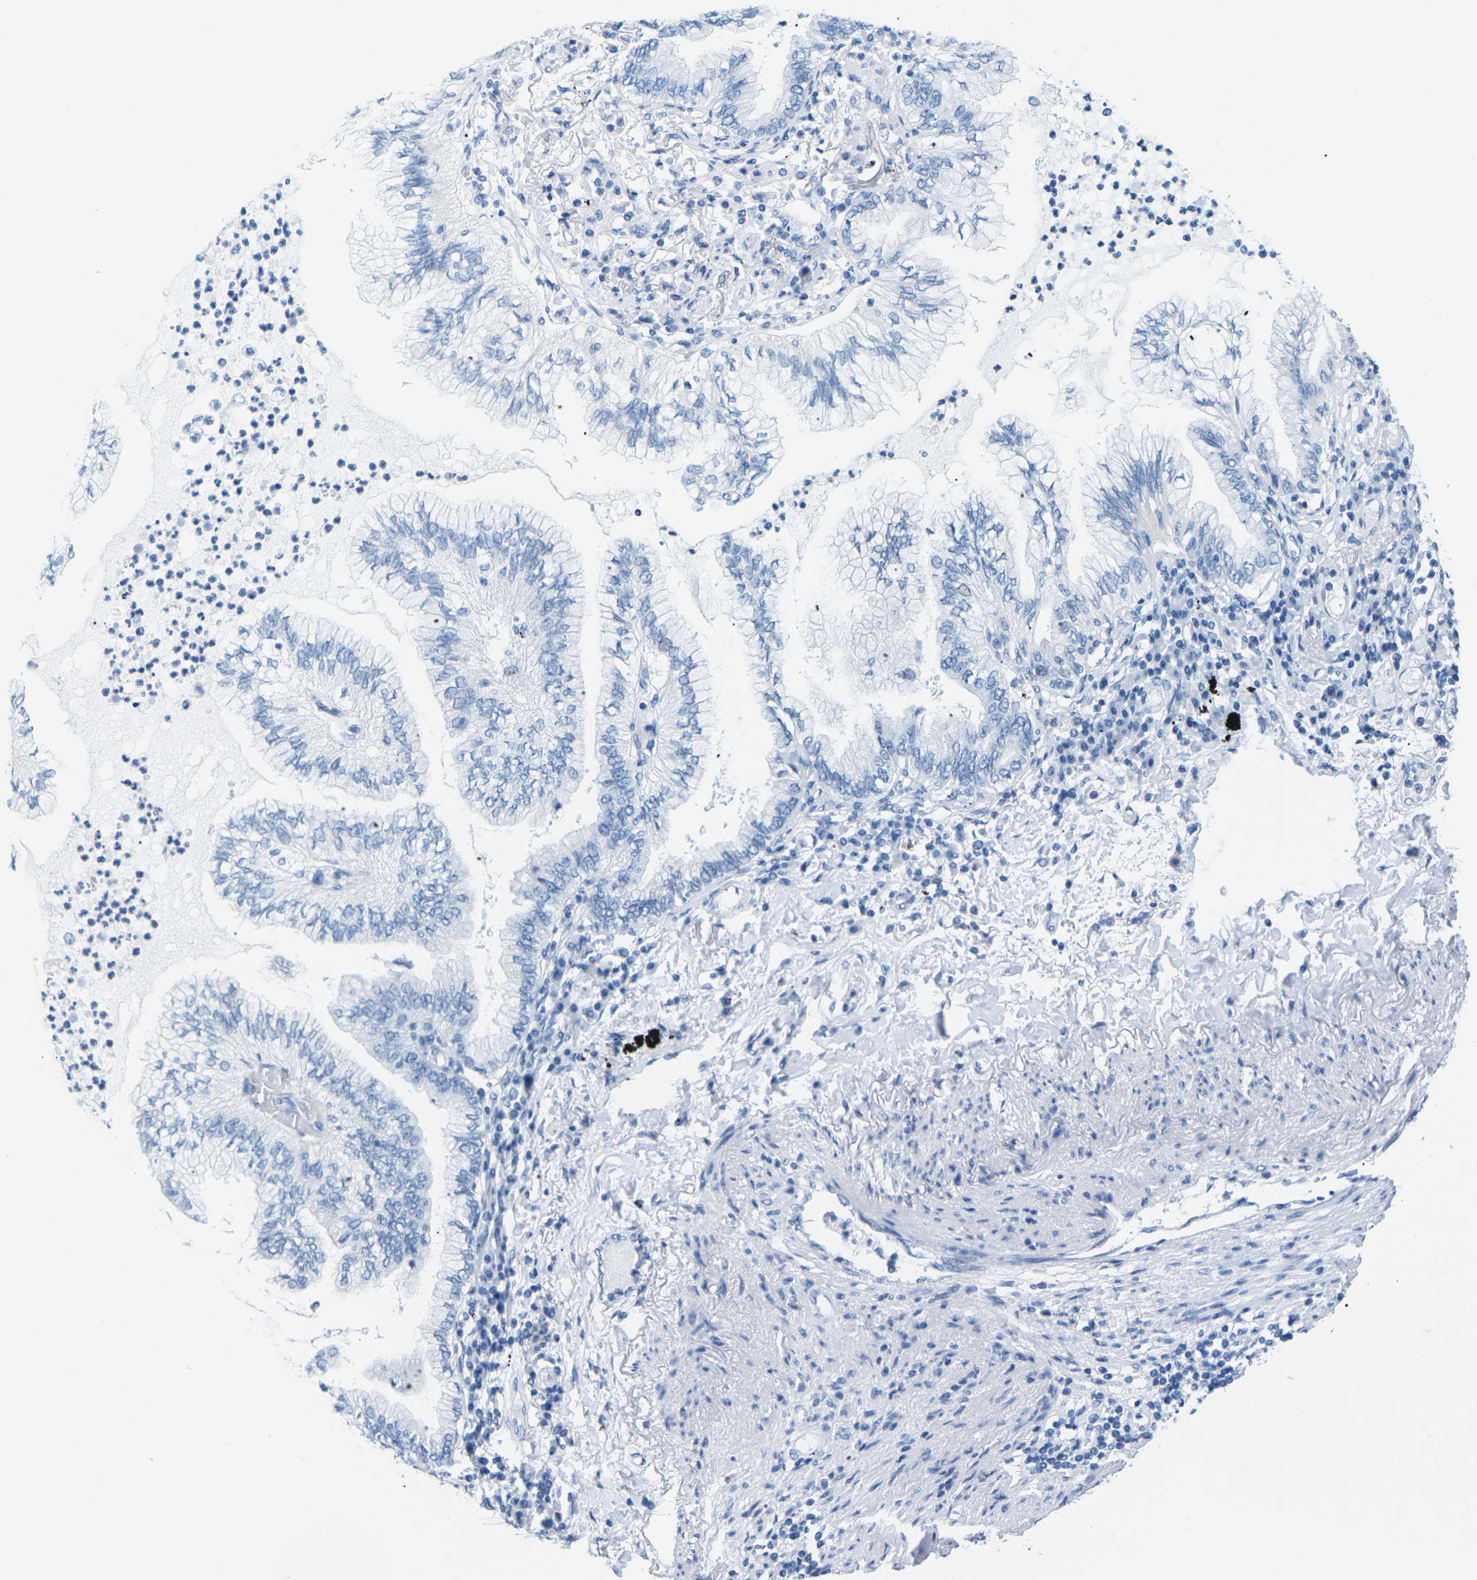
{"staining": {"intensity": "negative", "quantity": "none", "location": "none"}, "tissue": "lung cancer", "cell_type": "Tumor cells", "image_type": "cancer", "snomed": [{"axis": "morphology", "description": "Normal tissue, NOS"}, {"axis": "morphology", "description": "Adenocarcinoma, NOS"}, {"axis": "topography", "description": "Bronchus"}, {"axis": "topography", "description": "Lung"}], "caption": "High magnification brightfield microscopy of adenocarcinoma (lung) stained with DAB (brown) and counterstained with hematoxylin (blue): tumor cells show no significant positivity. The staining was performed using DAB to visualize the protein expression in brown, while the nuclei were stained in blue with hematoxylin (Magnification: 20x).", "gene": "SLC12A1", "patient": {"sex": "female", "age": 70}}